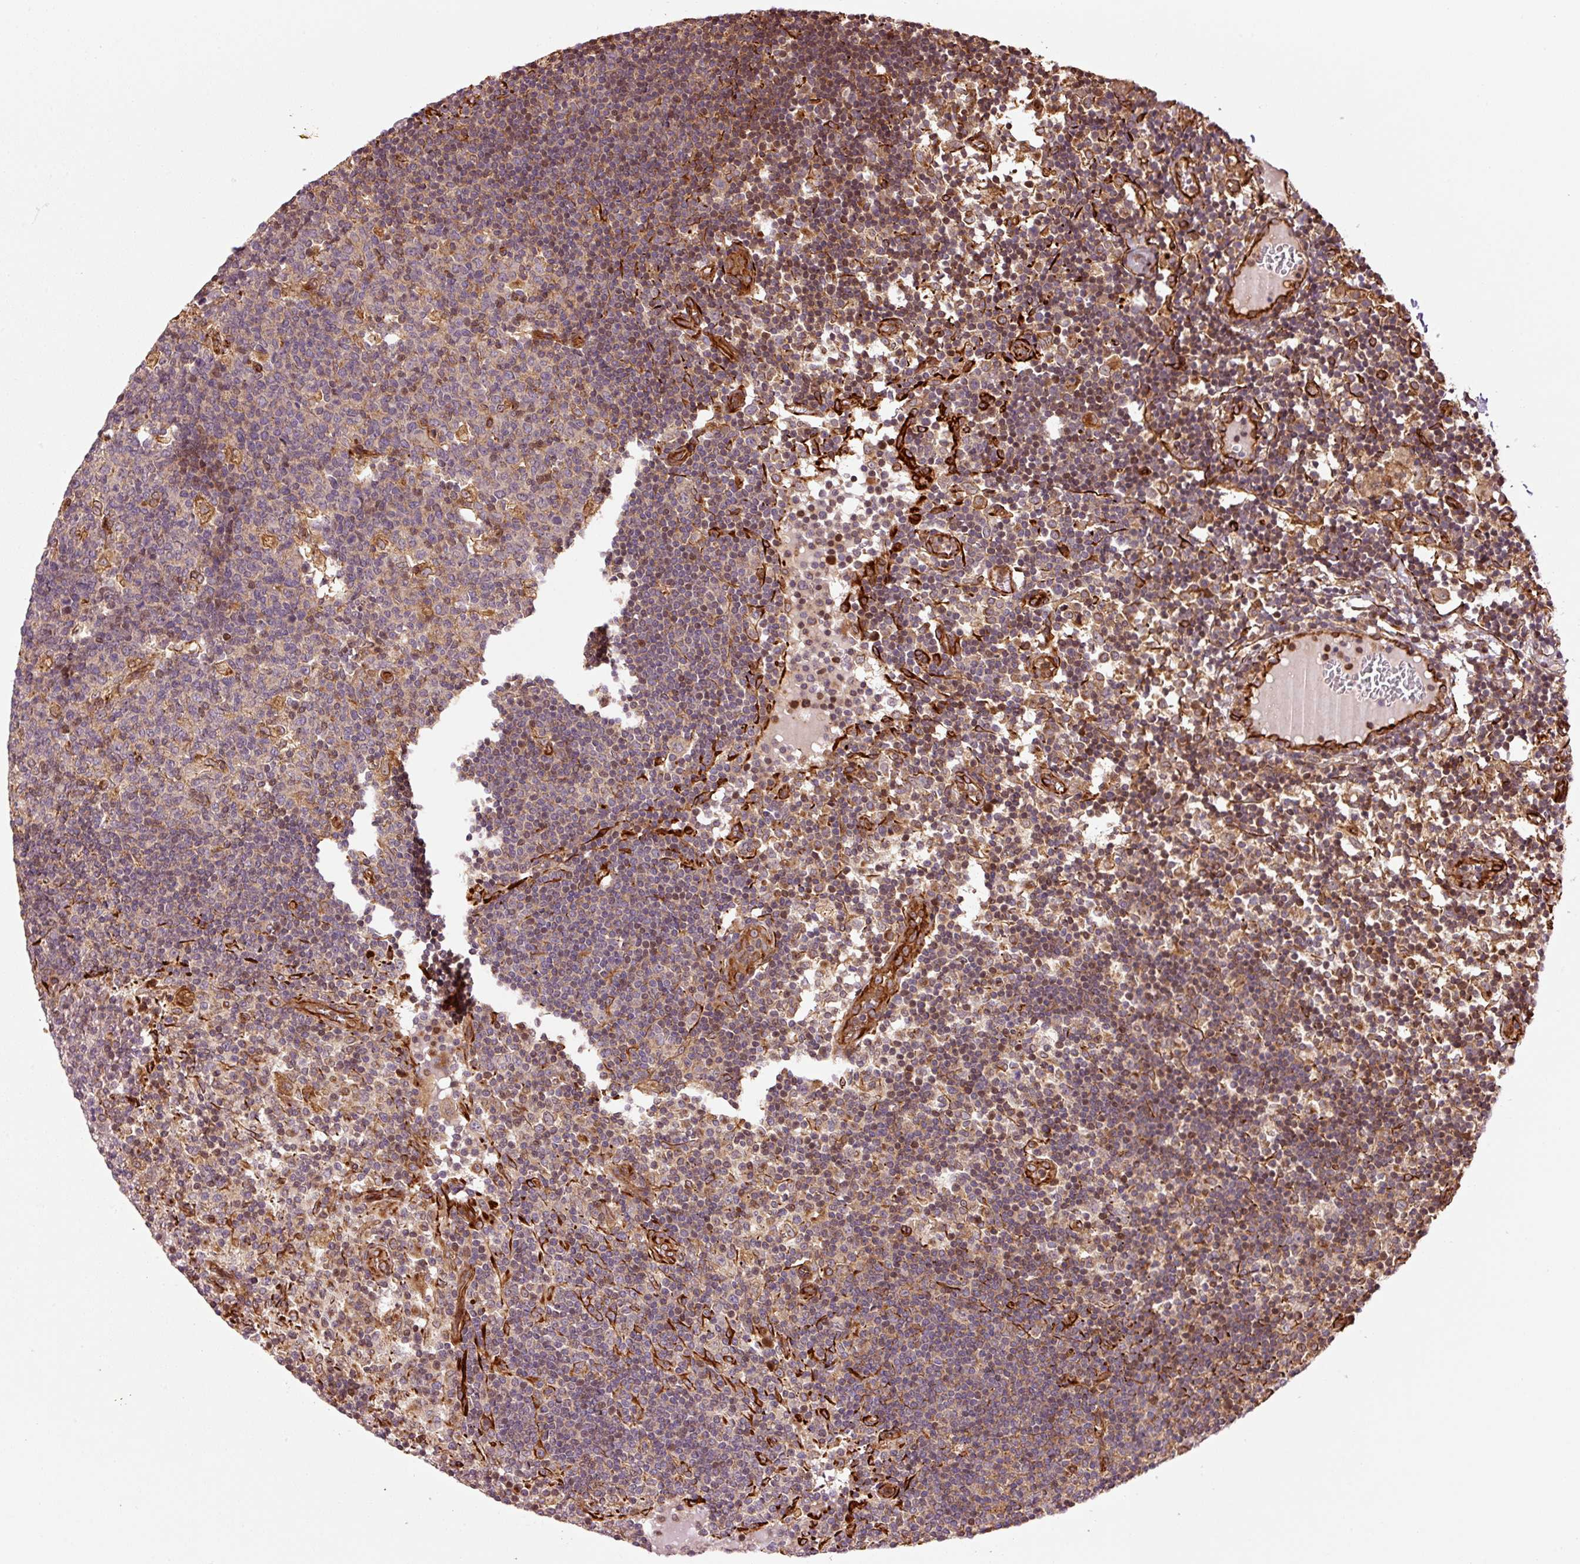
{"staining": {"intensity": "moderate", "quantity": "<25%", "location": "nuclear"}, "tissue": "lymph node", "cell_type": "Germinal center cells", "image_type": "normal", "snomed": [{"axis": "morphology", "description": "Normal tissue, NOS"}, {"axis": "topography", "description": "Lymph node"}], "caption": "IHC (DAB) staining of normal human lymph node reveals moderate nuclear protein positivity in approximately <25% of germinal center cells.", "gene": "OXER1", "patient": {"sex": "female", "age": 45}}